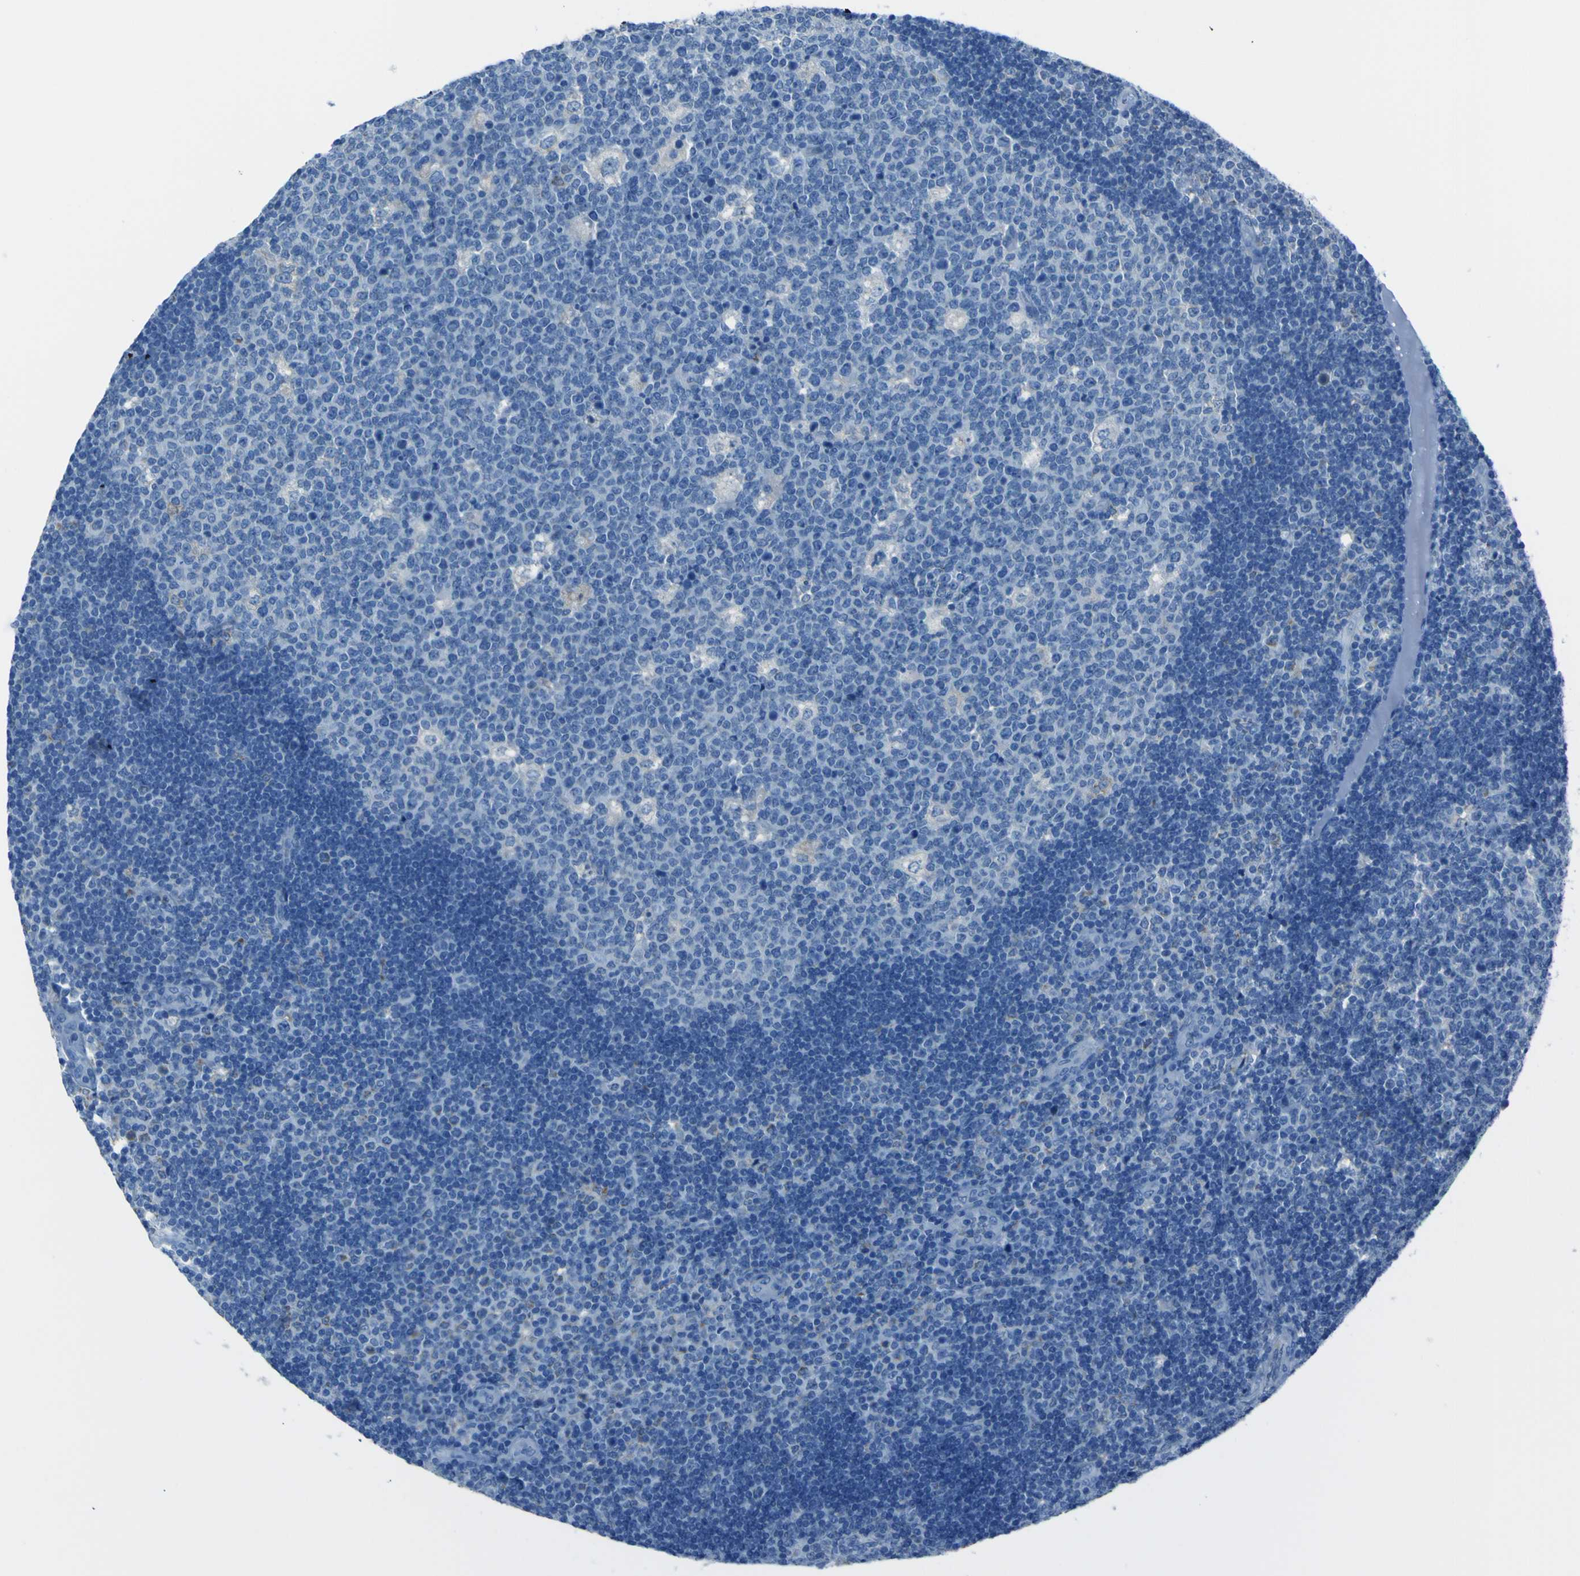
{"staining": {"intensity": "negative", "quantity": "none", "location": "none"}, "tissue": "lymph node", "cell_type": "Germinal center cells", "image_type": "normal", "snomed": [{"axis": "morphology", "description": "Normal tissue, NOS"}, {"axis": "topography", "description": "Lymph node"}, {"axis": "topography", "description": "Salivary gland"}], "caption": "Immunohistochemistry (IHC) micrograph of normal lymph node stained for a protein (brown), which exhibits no expression in germinal center cells. The staining was performed using DAB to visualize the protein expression in brown, while the nuclei were stained in blue with hematoxylin (Magnification: 20x).", "gene": "ACSL1", "patient": {"sex": "male", "age": 8}}